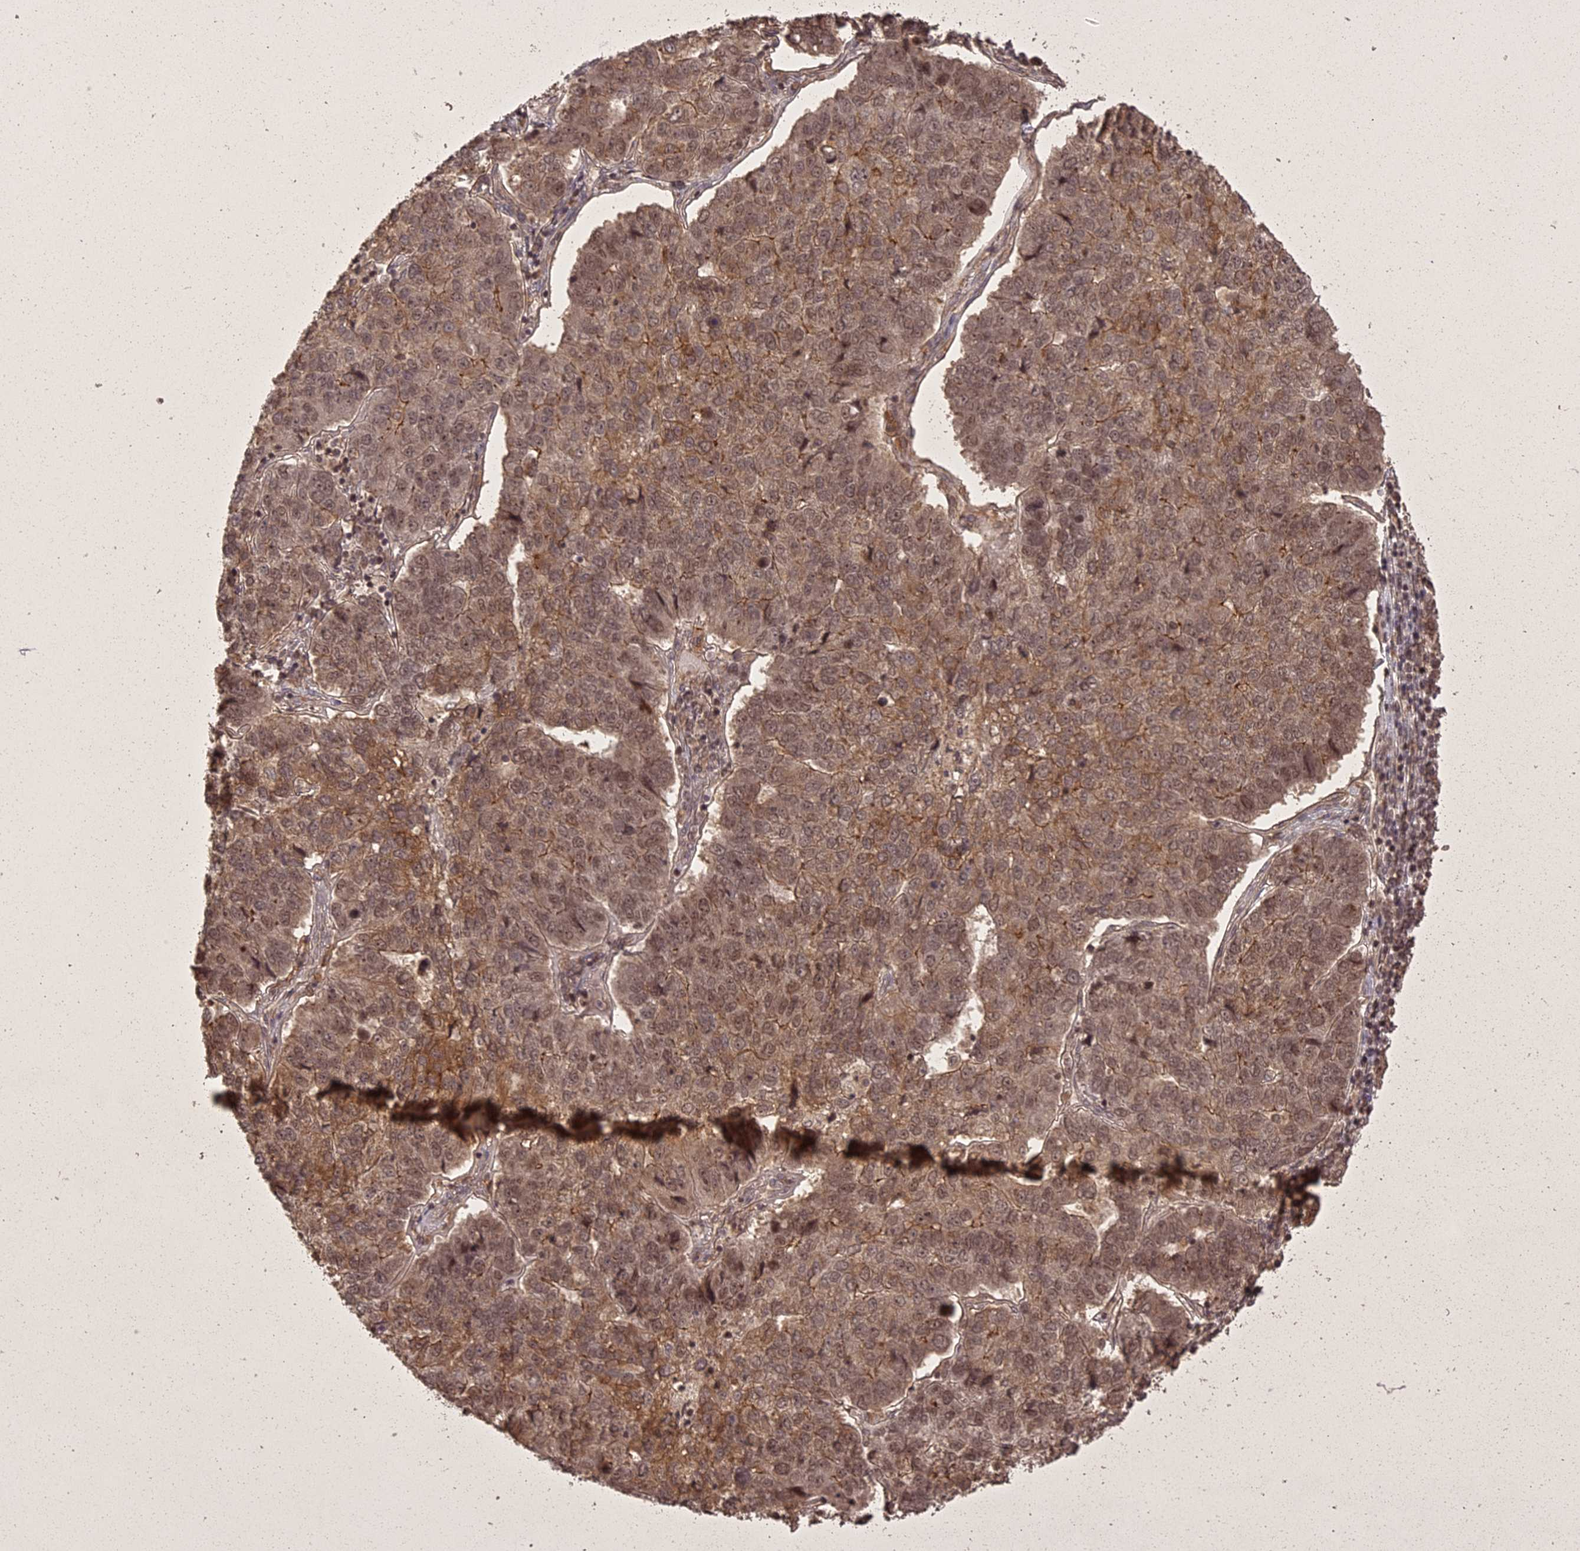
{"staining": {"intensity": "moderate", "quantity": "25%-75%", "location": "cytoplasmic/membranous,nuclear"}, "tissue": "pancreatic cancer", "cell_type": "Tumor cells", "image_type": "cancer", "snomed": [{"axis": "morphology", "description": "Adenocarcinoma, NOS"}, {"axis": "topography", "description": "Pancreas"}], "caption": "Immunohistochemical staining of pancreatic cancer (adenocarcinoma) shows medium levels of moderate cytoplasmic/membranous and nuclear protein positivity in approximately 25%-75% of tumor cells.", "gene": "ING5", "patient": {"sex": "female", "age": 61}}